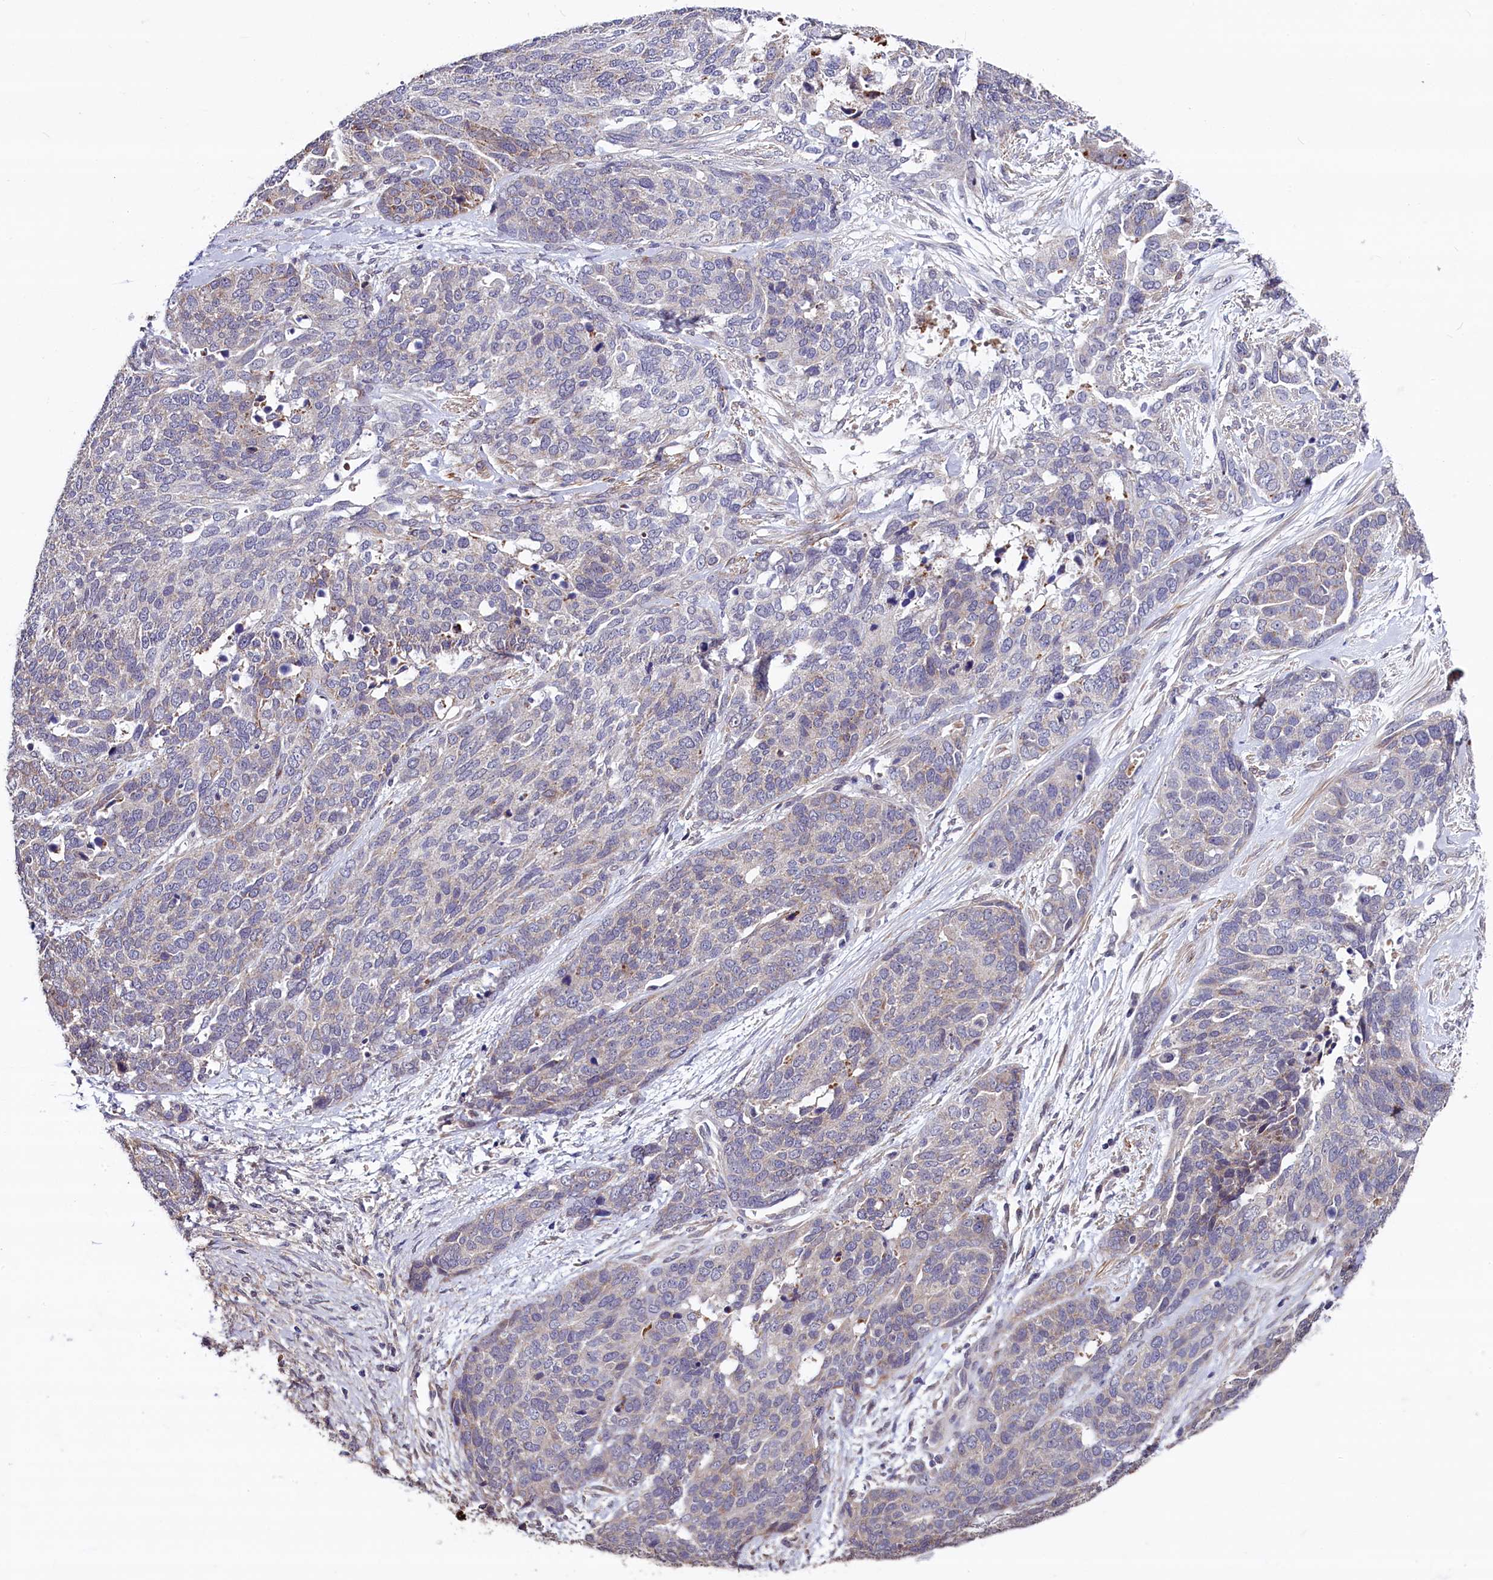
{"staining": {"intensity": "weak", "quantity": "<25%", "location": "cytoplasmic/membranous"}, "tissue": "ovarian cancer", "cell_type": "Tumor cells", "image_type": "cancer", "snomed": [{"axis": "morphology", "description": "Cystadenocarcinoma, serous, NOS"}, {"axis": "topography", "description": "Ovary"}], "caption": "An immunohistochemistry (IHC) histopathology image of ovarian cancer is shown. There is no staining in tumor cells of ovarian cancer.", "gene": "SLC39A6", "patient": {"sex": "female", "age": 44}}